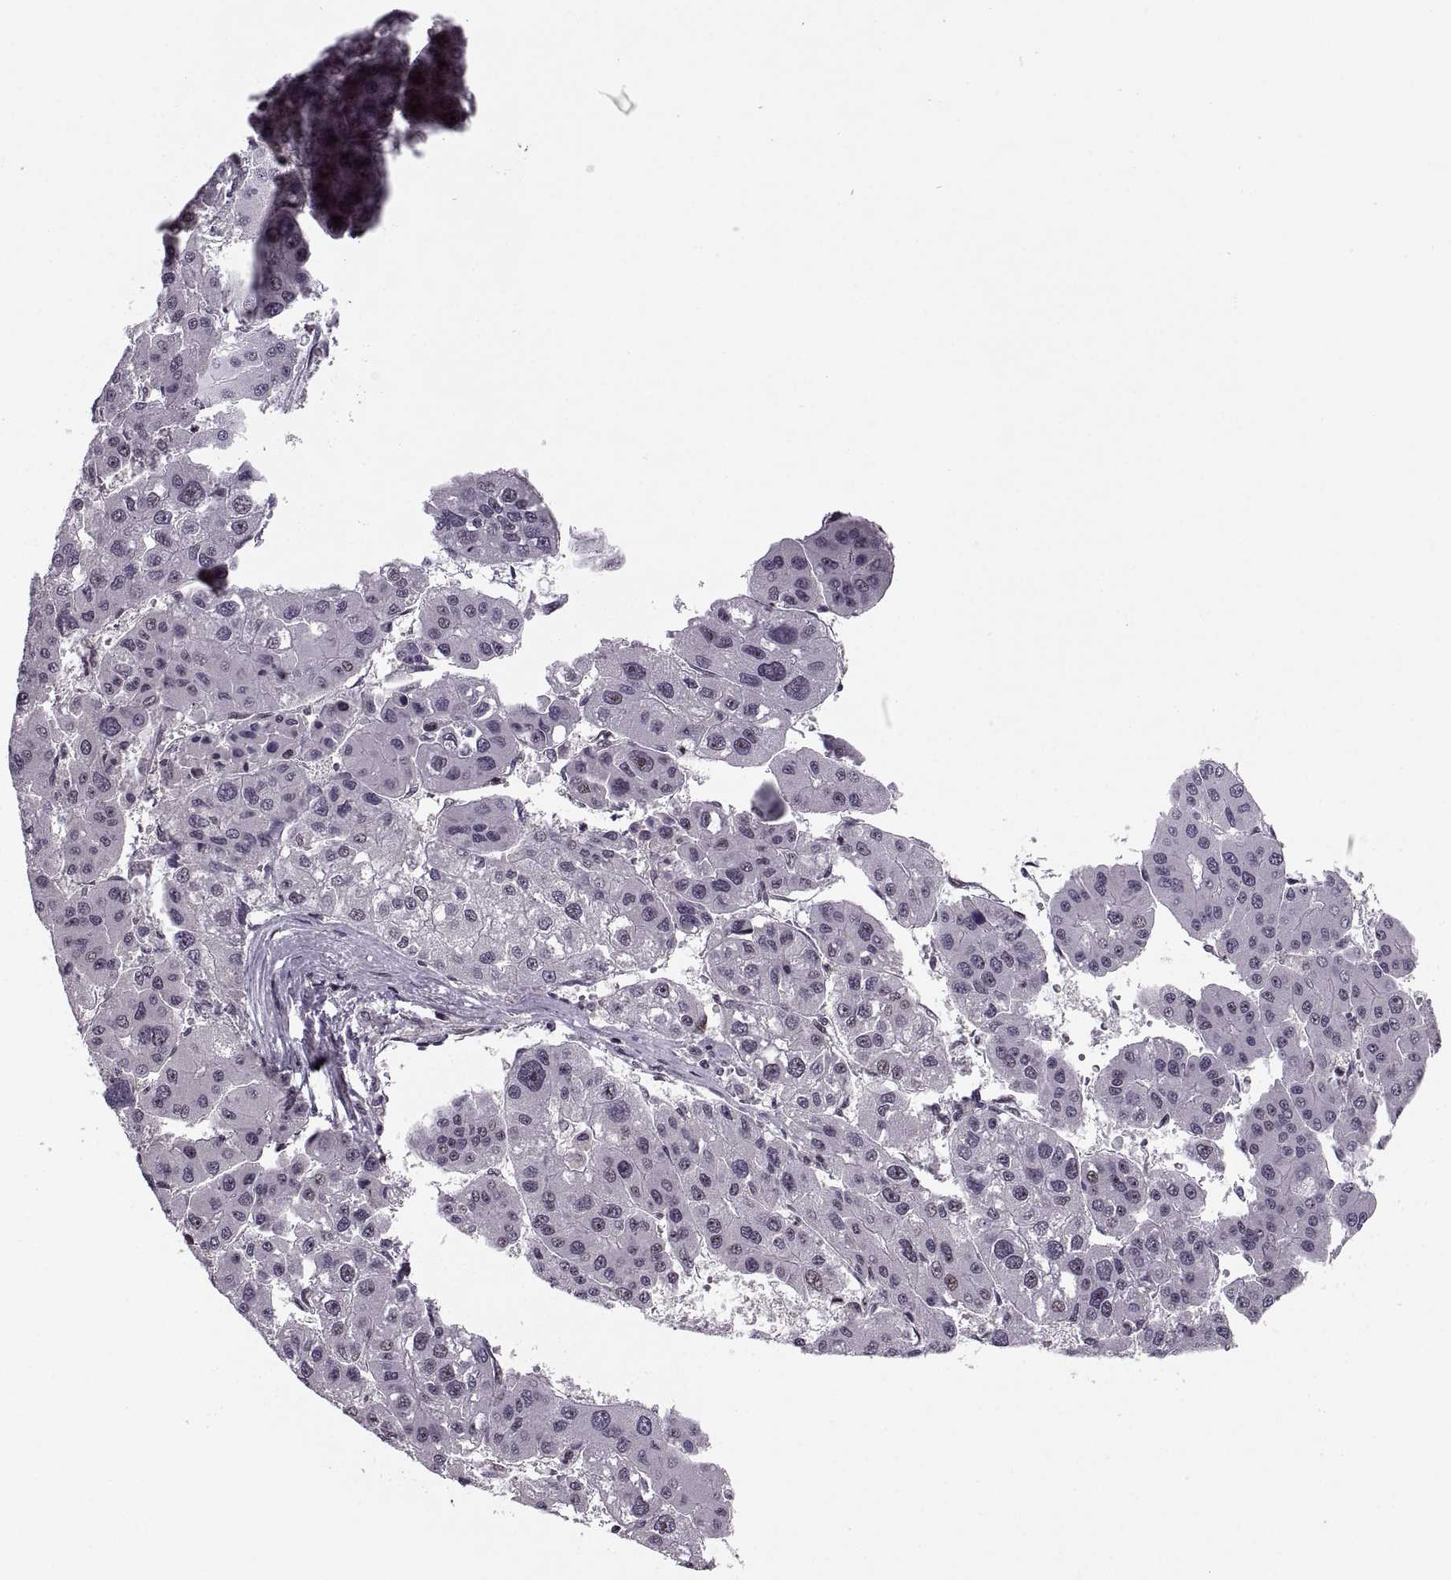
{"staining": {"intensity": "negative", "quantity": "none", "location": "none"}, "tissue": "liver cancer", "cell_type": "Tumor cells", "image_type": "cancer", "snomed": [{"axis": "morphology", "description": "Carcinoma, Hepatocellular, NOS"}, {"axis": "topography", "description": "Liver"}], "caption": "High magnification brightfield microscopy of liver hepatocellular carcinoma stained with DAB (brown) and counterstained with hematoxylin (blue): tumor cells show no significant positivity. The staining was performed using DAB to visualize the protein expression in brown, while the nuclei were stained in blue with hematoxylin (Magnification: 20x).", "gene": "LUZP2", "patient": {"sex": "male", "age": 73}}